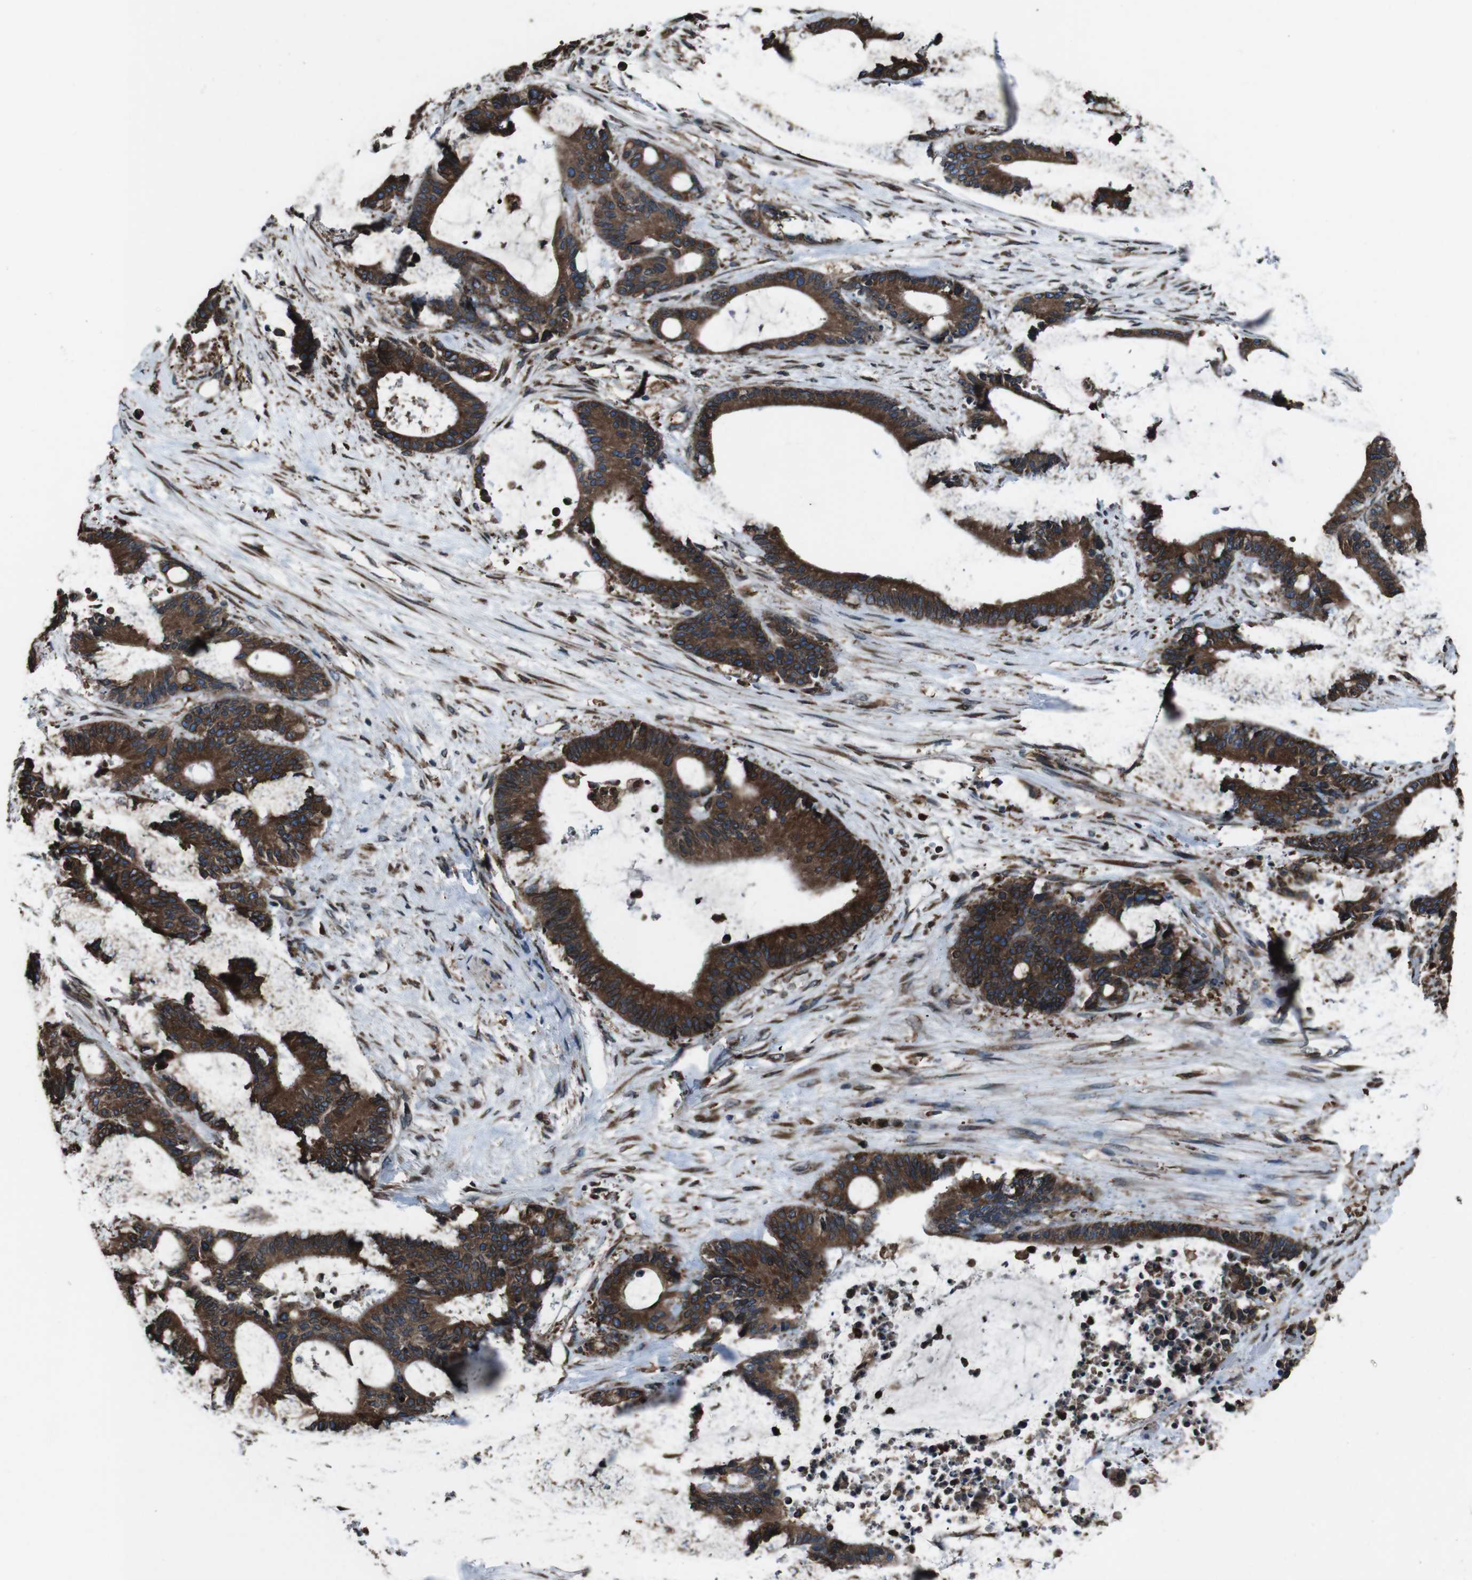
{"staining": {"intensity": "strong", "quantity": ">75%", "location": "cytoplasmic/membranous"}, "tissue": "liver cancer", "cell_type": "Tumor cells", "image_type": "cancer", "snomed": [{"axis": "morphology", "description": "Normal tissue, NOS"}, {"axis": "morphology", "description": "Cholangiocarcinoma"}, {"axis": "topography", "description": "Liver"}, {"axis": "topography", "description": "Peripheral nerve tissue"}], "caption": "Protein expression analysis of human liver cholangiocarcinoma reveals strong cytoplasmic/membranous staining in about >75% of tumor cells.", "gene": "APMAP", "patient": {"sex": "female", "age": 73}}